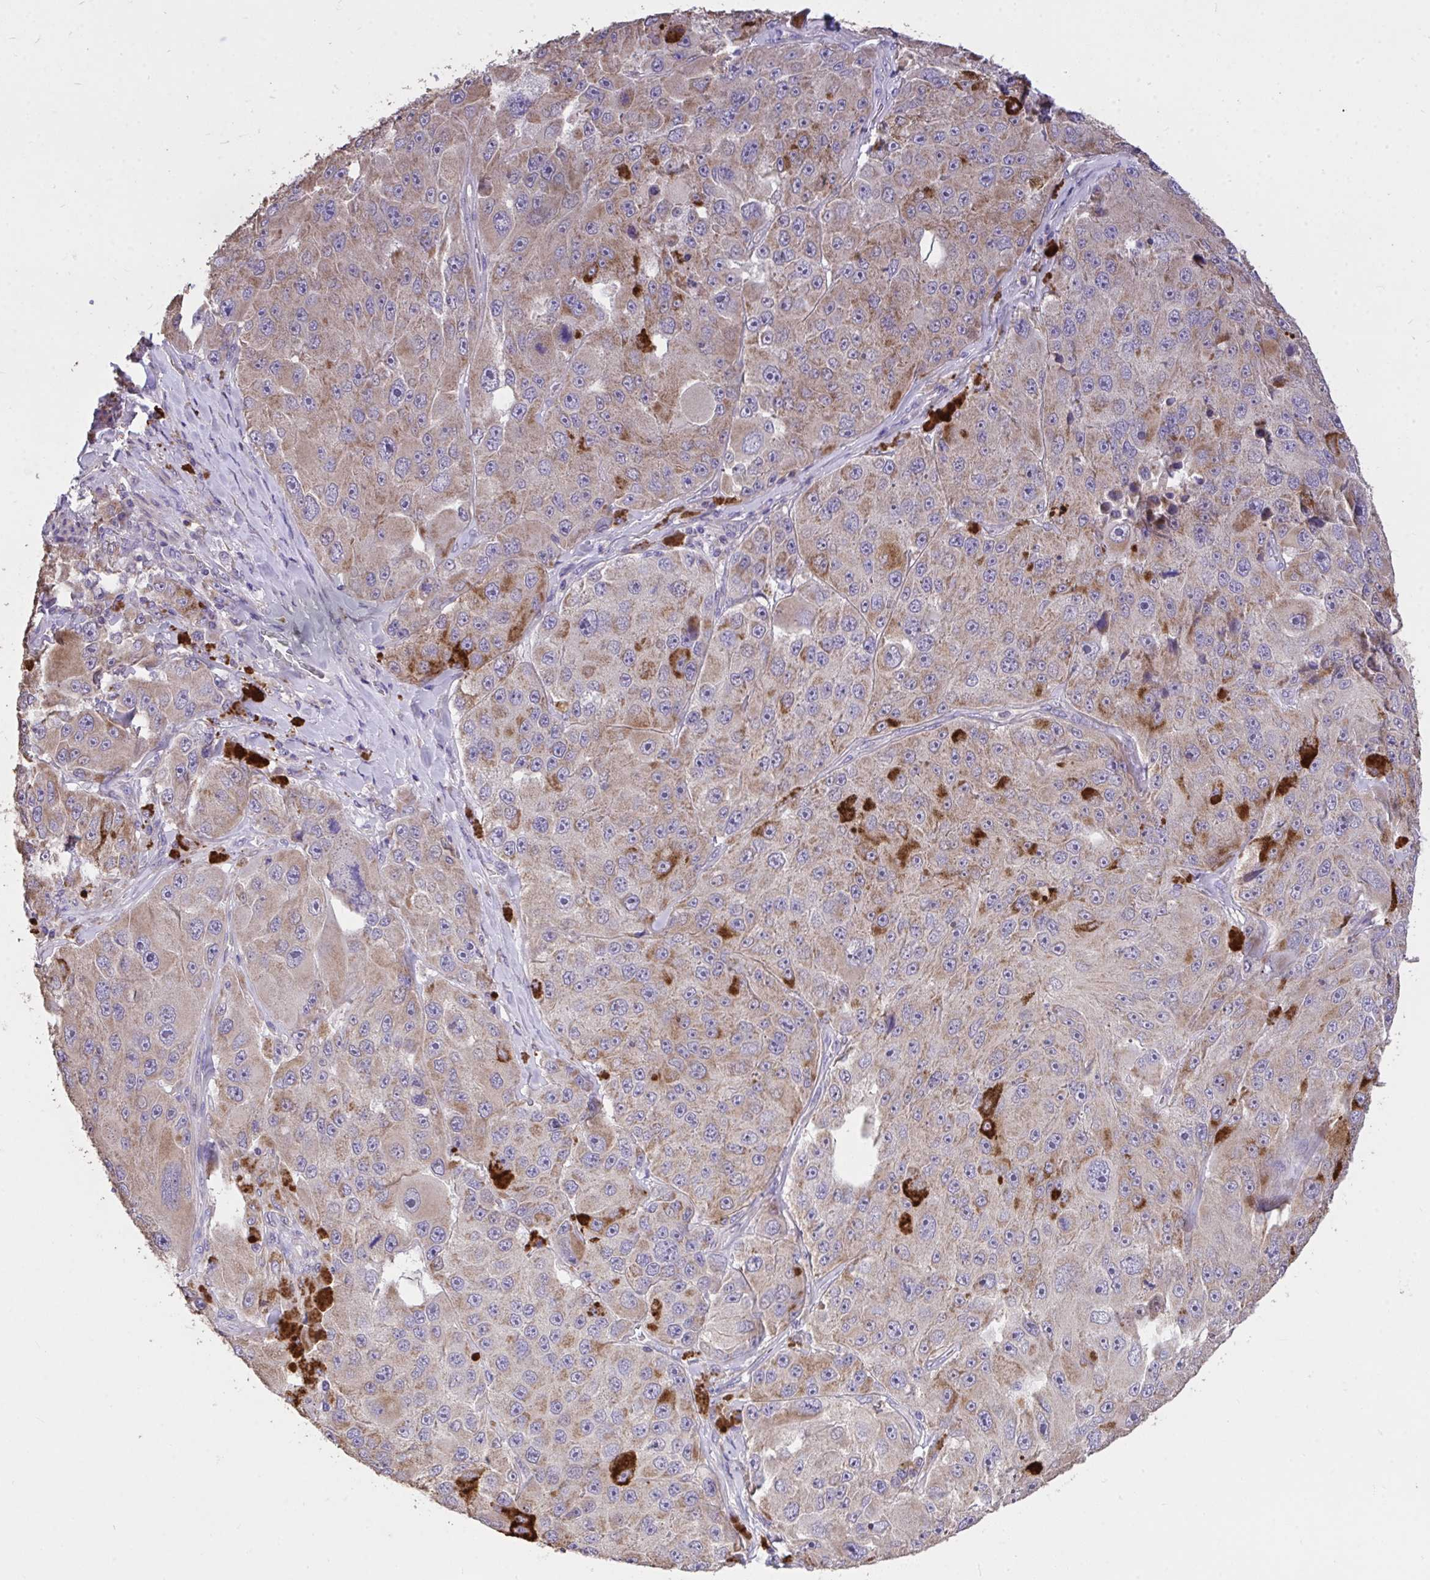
{"staining": {"intensity": "moderate", "quantity": ">75%", "location": "cytoplasmic/membranous"}, "tissue": "melanoma", "cell_type": "Tumor cells", "image_type": "cancer", "snomed": [{"axis": "morphology", "description": "Malignant melanoma, Metastatic site"}, {"axis": "topography", "description": "Lymph node"}], "caption": "DAB (3,3'-diaminobenzidine) immunohistochemical staining of human malignant melanoma (metastatic site) shows moderate cytoplasmic/membranous protein staining in about >75% of tumor cells.", "gene": "MPC2", "patient": {"sex": "male", "age": 62}}